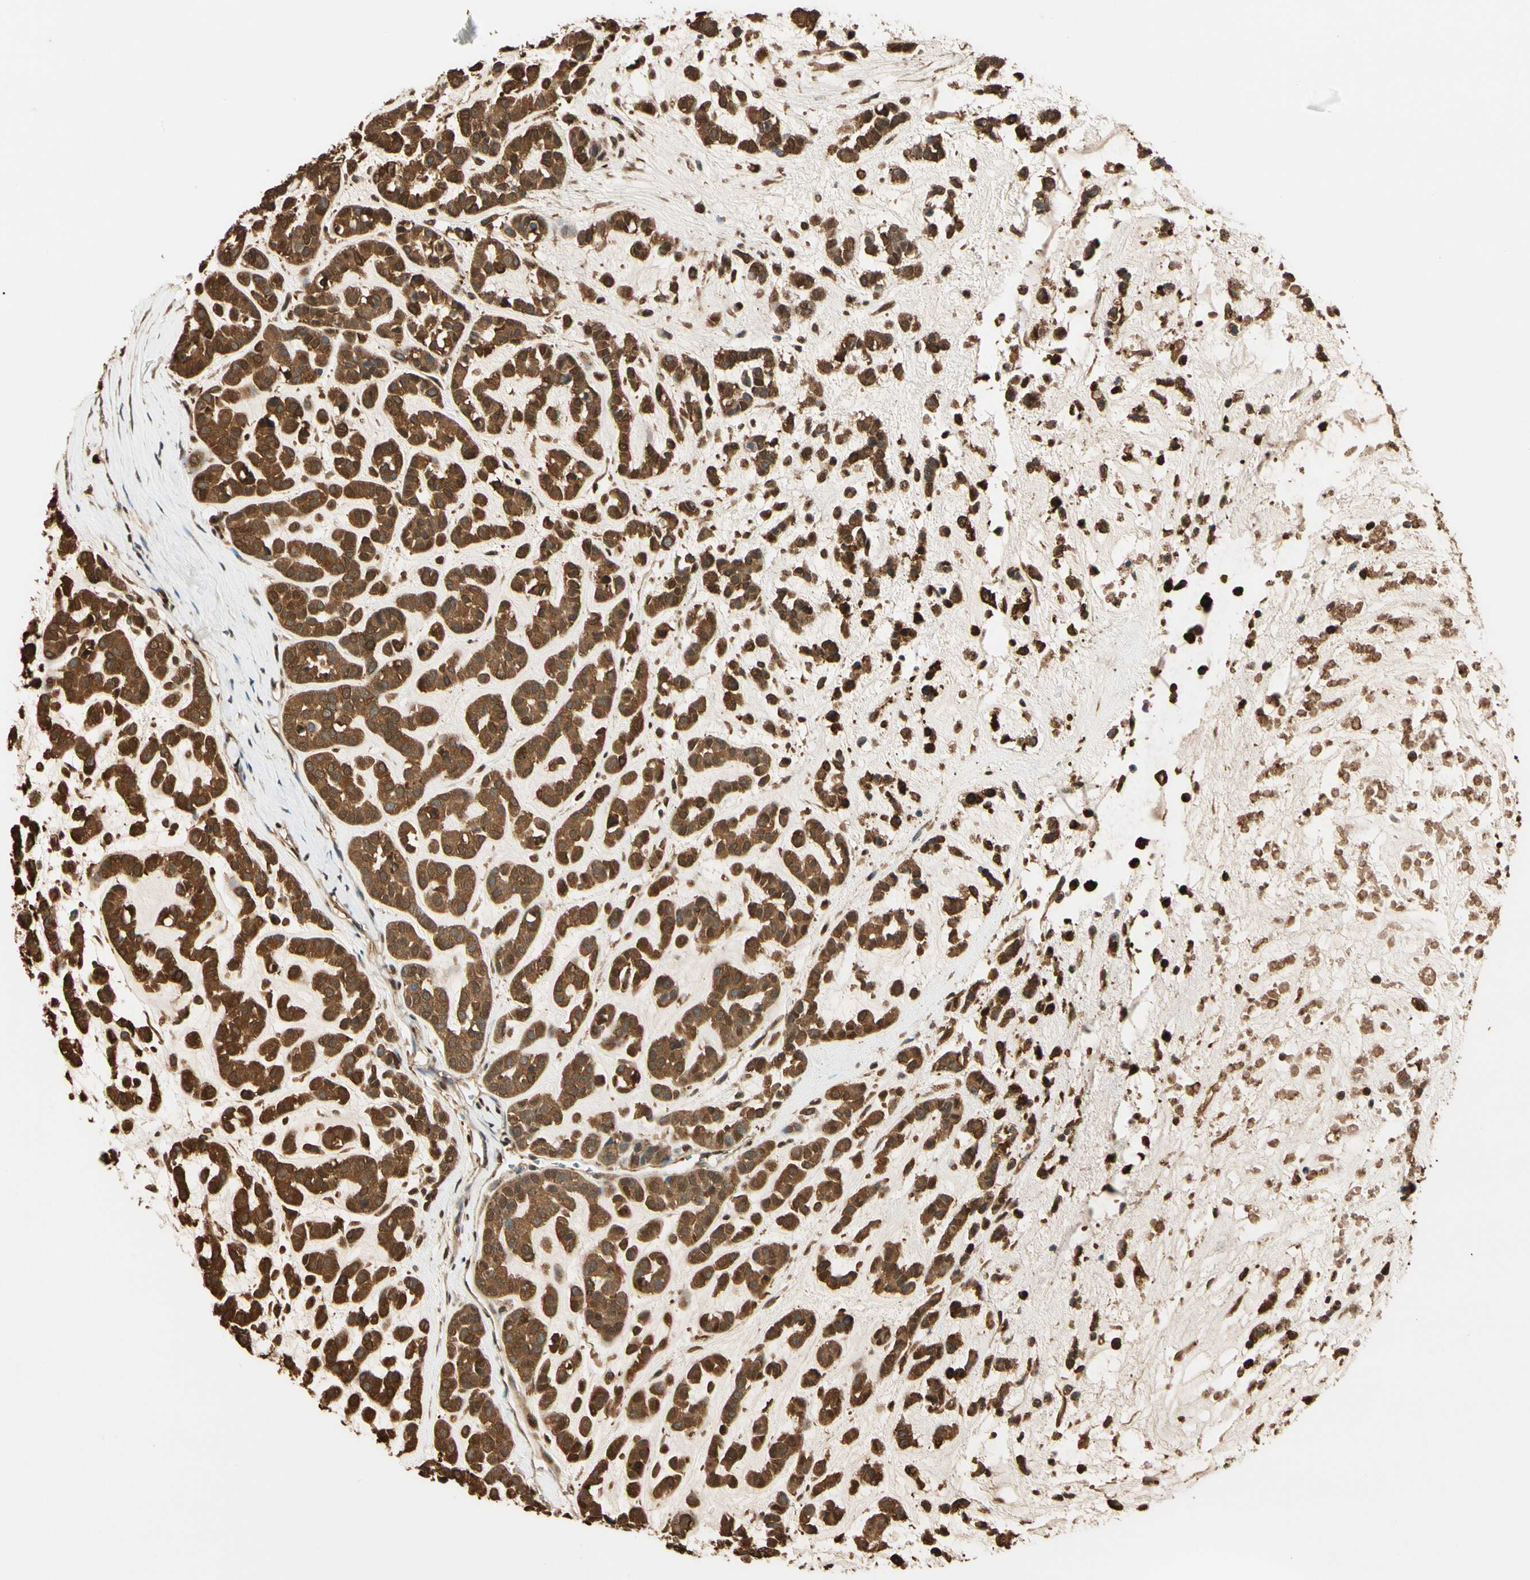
{"staining": {"intensity": "moderate", "quantity": ">75%", "location": "cytoplasmic/membranous,nuclear"}, "tissue": "head and neck cancer", "cell_type": "Tumor cells", "image_type": "cancer", "snomed": [{"axis": "morphology", "description": "Adenocarcinoma, NOS"}, {"axis": "morphology", "description": "Adenoma, NOS"}, {"axis": "topography", "description": "Head-Neck"}], "caption": "Immunohistochemical staining of human head and neck adenoma displays medium levels of moderate cytoplasmic/membranous and nuclear staining in about >75% of tumor cells.", "gene": "PNCK", "patient": {"sex": "female", "age": 55}}